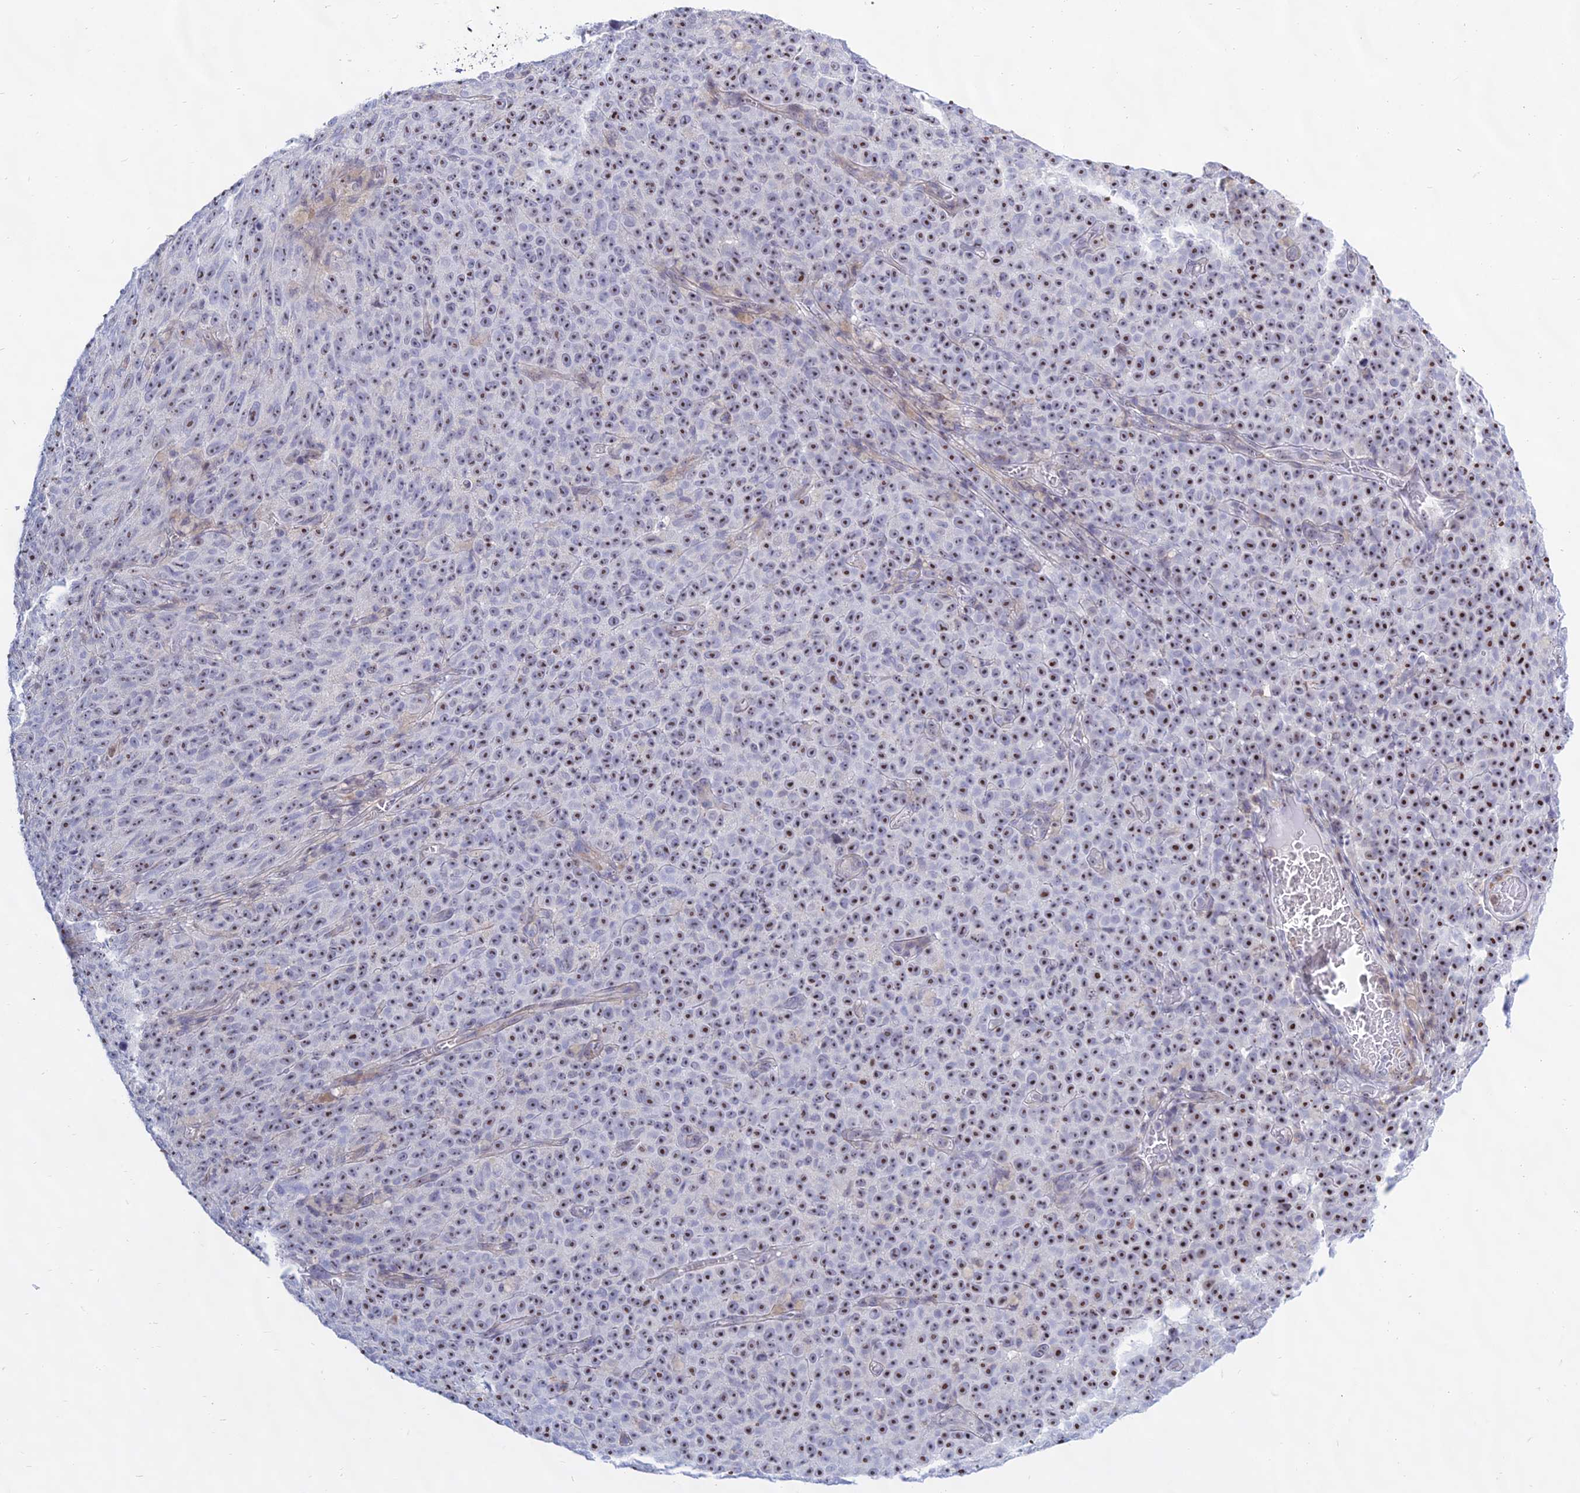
{"staining": {"intensity": "moderate", "quantity": "25%-75%", "location": "nuclear"}, "tissue": "melanoma", "cell_type": "Tumor cells", "image_type": "cancer", "snomed": [{"axis": "morphology", "description": "Malignant melanoma, NOS"}, {"axis": "topography", "description": "Skin"}], "caption": "Brown immunohistochemical staining in human malignant melanoma demonstrates moderate nuclear positivity in about 25%-75% of tumor cells.", "gene": "KRR1", "patient": {"sex": "female", "age": 82}}